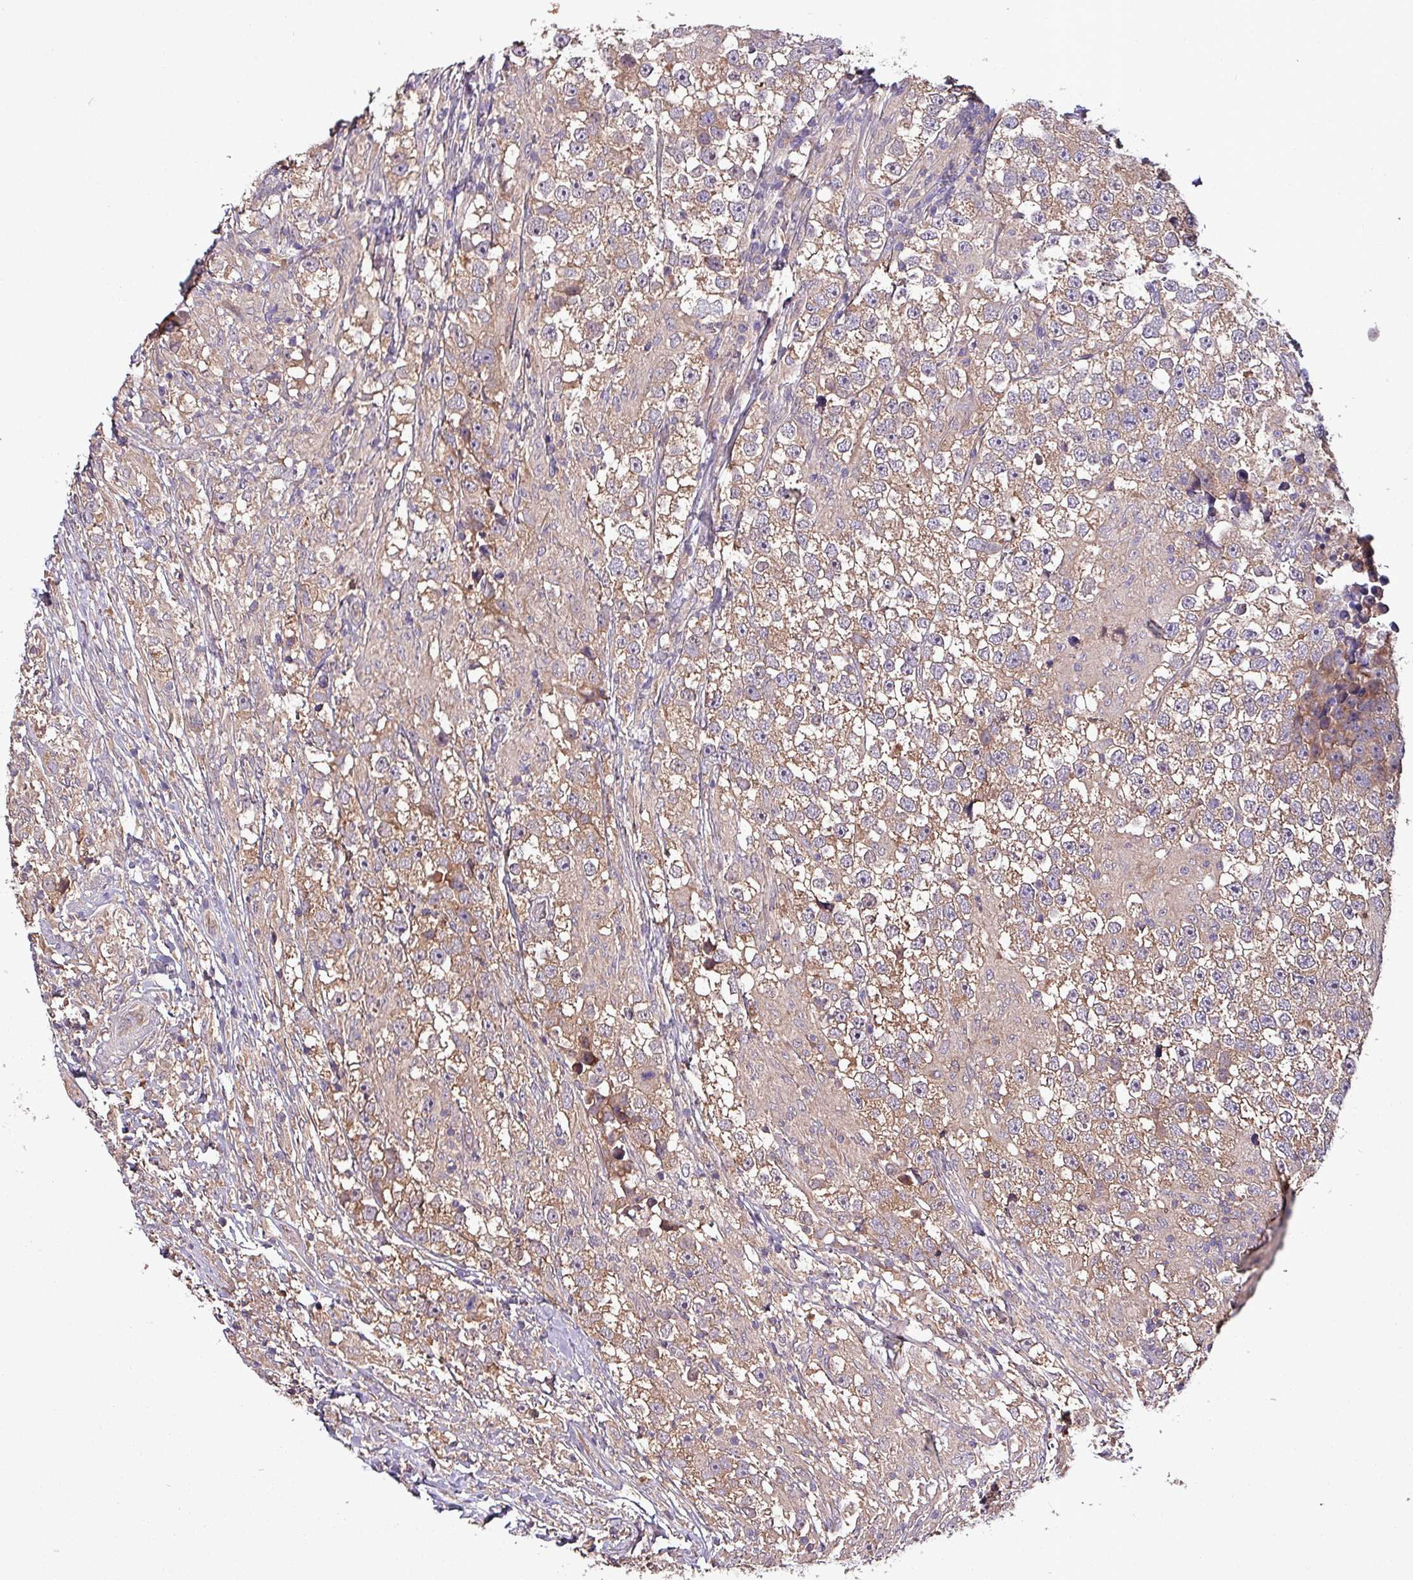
{"staining": {"intensity": "moderate", "quantity": "25%-75%", "location": "cytoplasmic/membranous"}, "tissue": "testis cancer", "cell_type": "Tumor cells", "image_type": "cancer", "snomed": [{"axis": "morphology", "description": "Seminoma, NOS"}, {"axis": "topography", "description": "Testis"}], "caption": "DAB immunohistochemical staining of testis seminoma reveals moderate cytoplasmic/membranous protein expression in approximately 25%-75% of tumor cells.", "gene": "PAFAH1B2", "patient": {"sex": "male", "age": 46}}